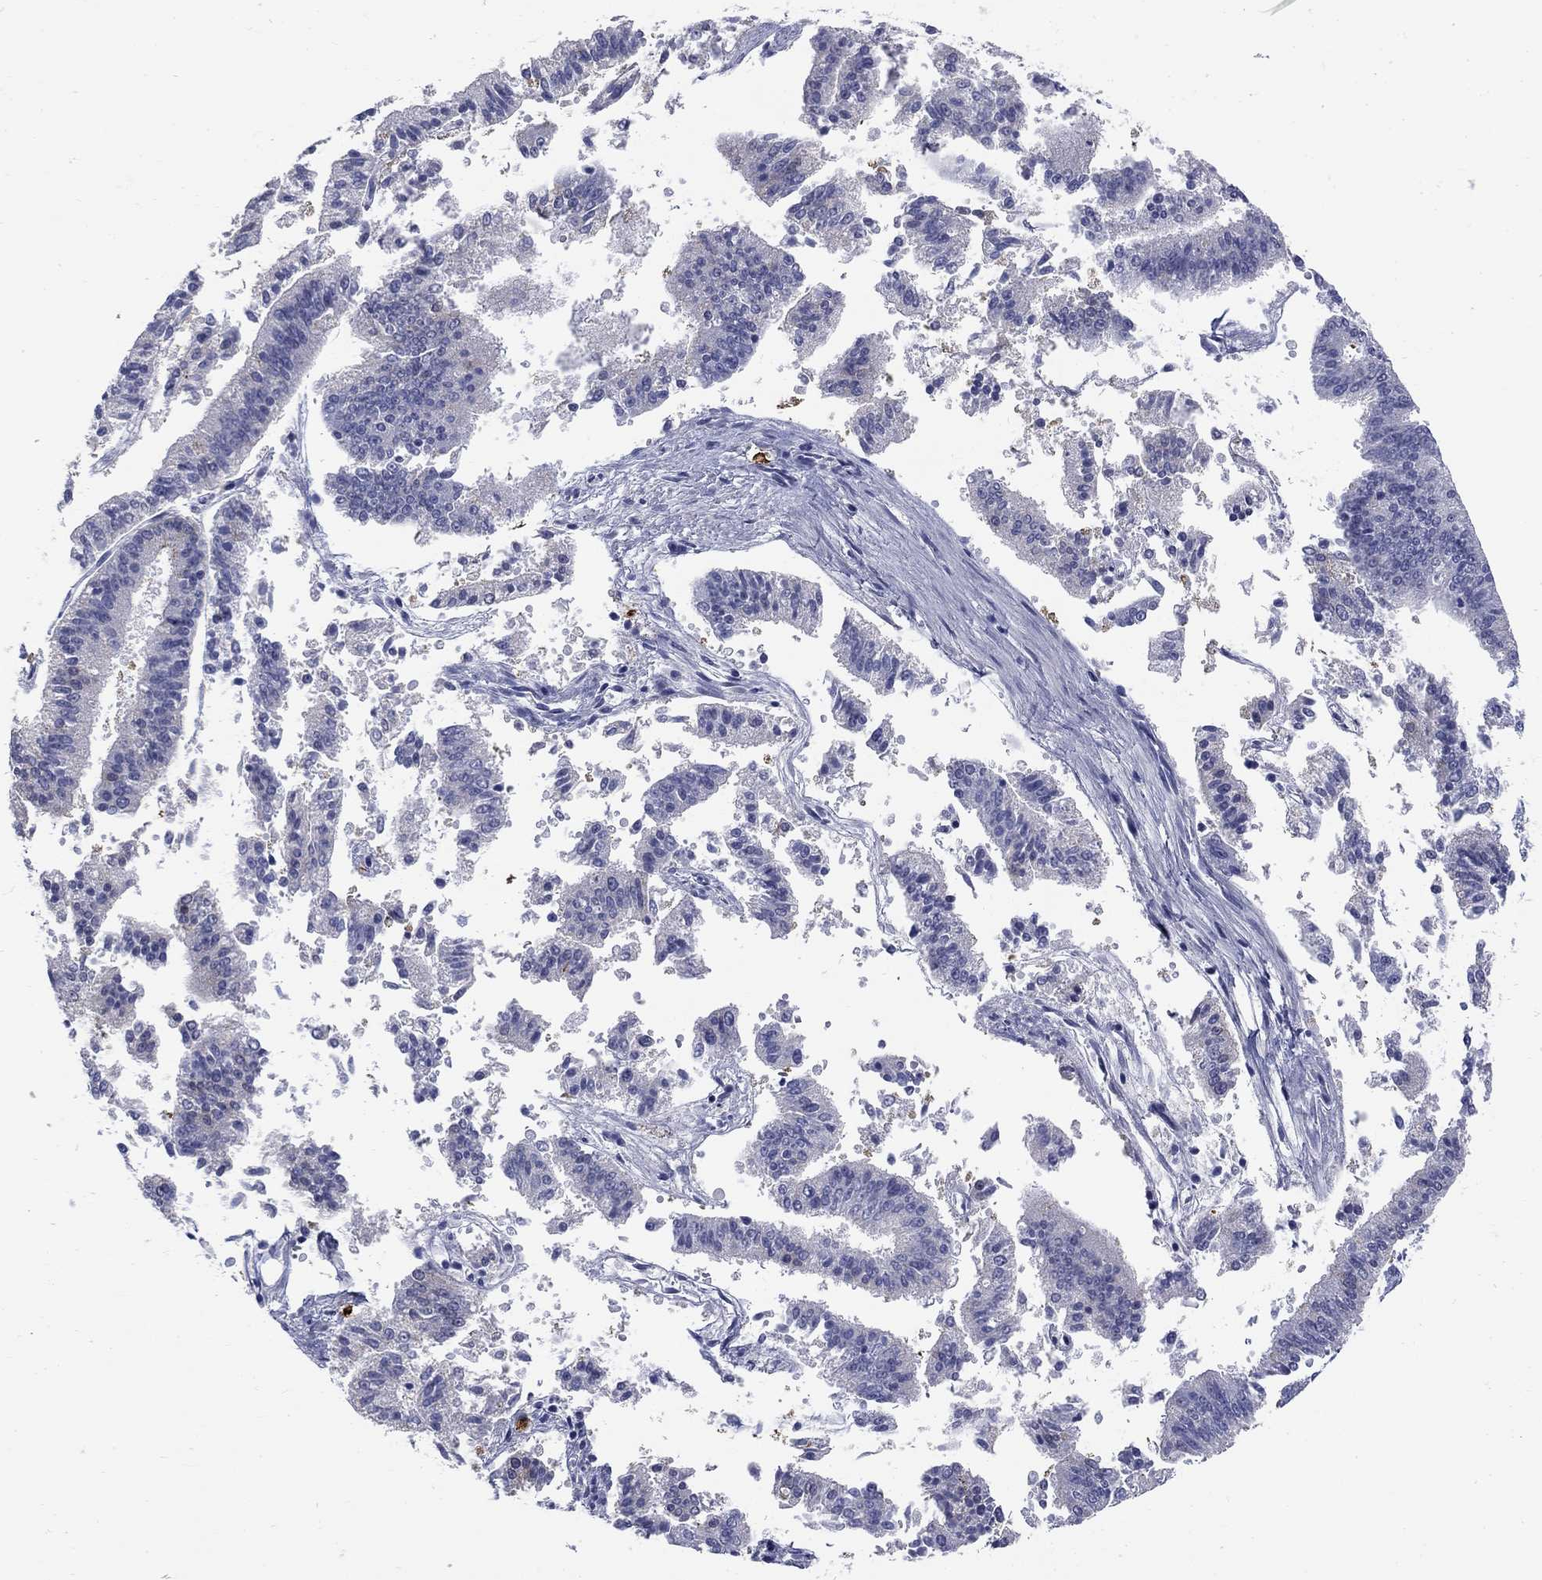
{"staining": {"intensity": "negative", "quantity": "none", "location": "none"}, "tissue": "endometrial cancer", "cell_type": "Tumor cells", "image_type": "cancer", "snomed": [{"axis": "morphology", "description": "Adenocarcinoma, NOS"}, {"axis": "topography", "description": "Endometrium"}], "caption": "Adenocarcinoma (endometrial) was stained to show a protein in brown. There is no significant staining in tumor cells. (DAB (3,3'-diaminobenzidine) immunohistochemistry (IHC), high magnification).", "gene": "ECEL1", "patient": {"sex": "female", "age": 66}}